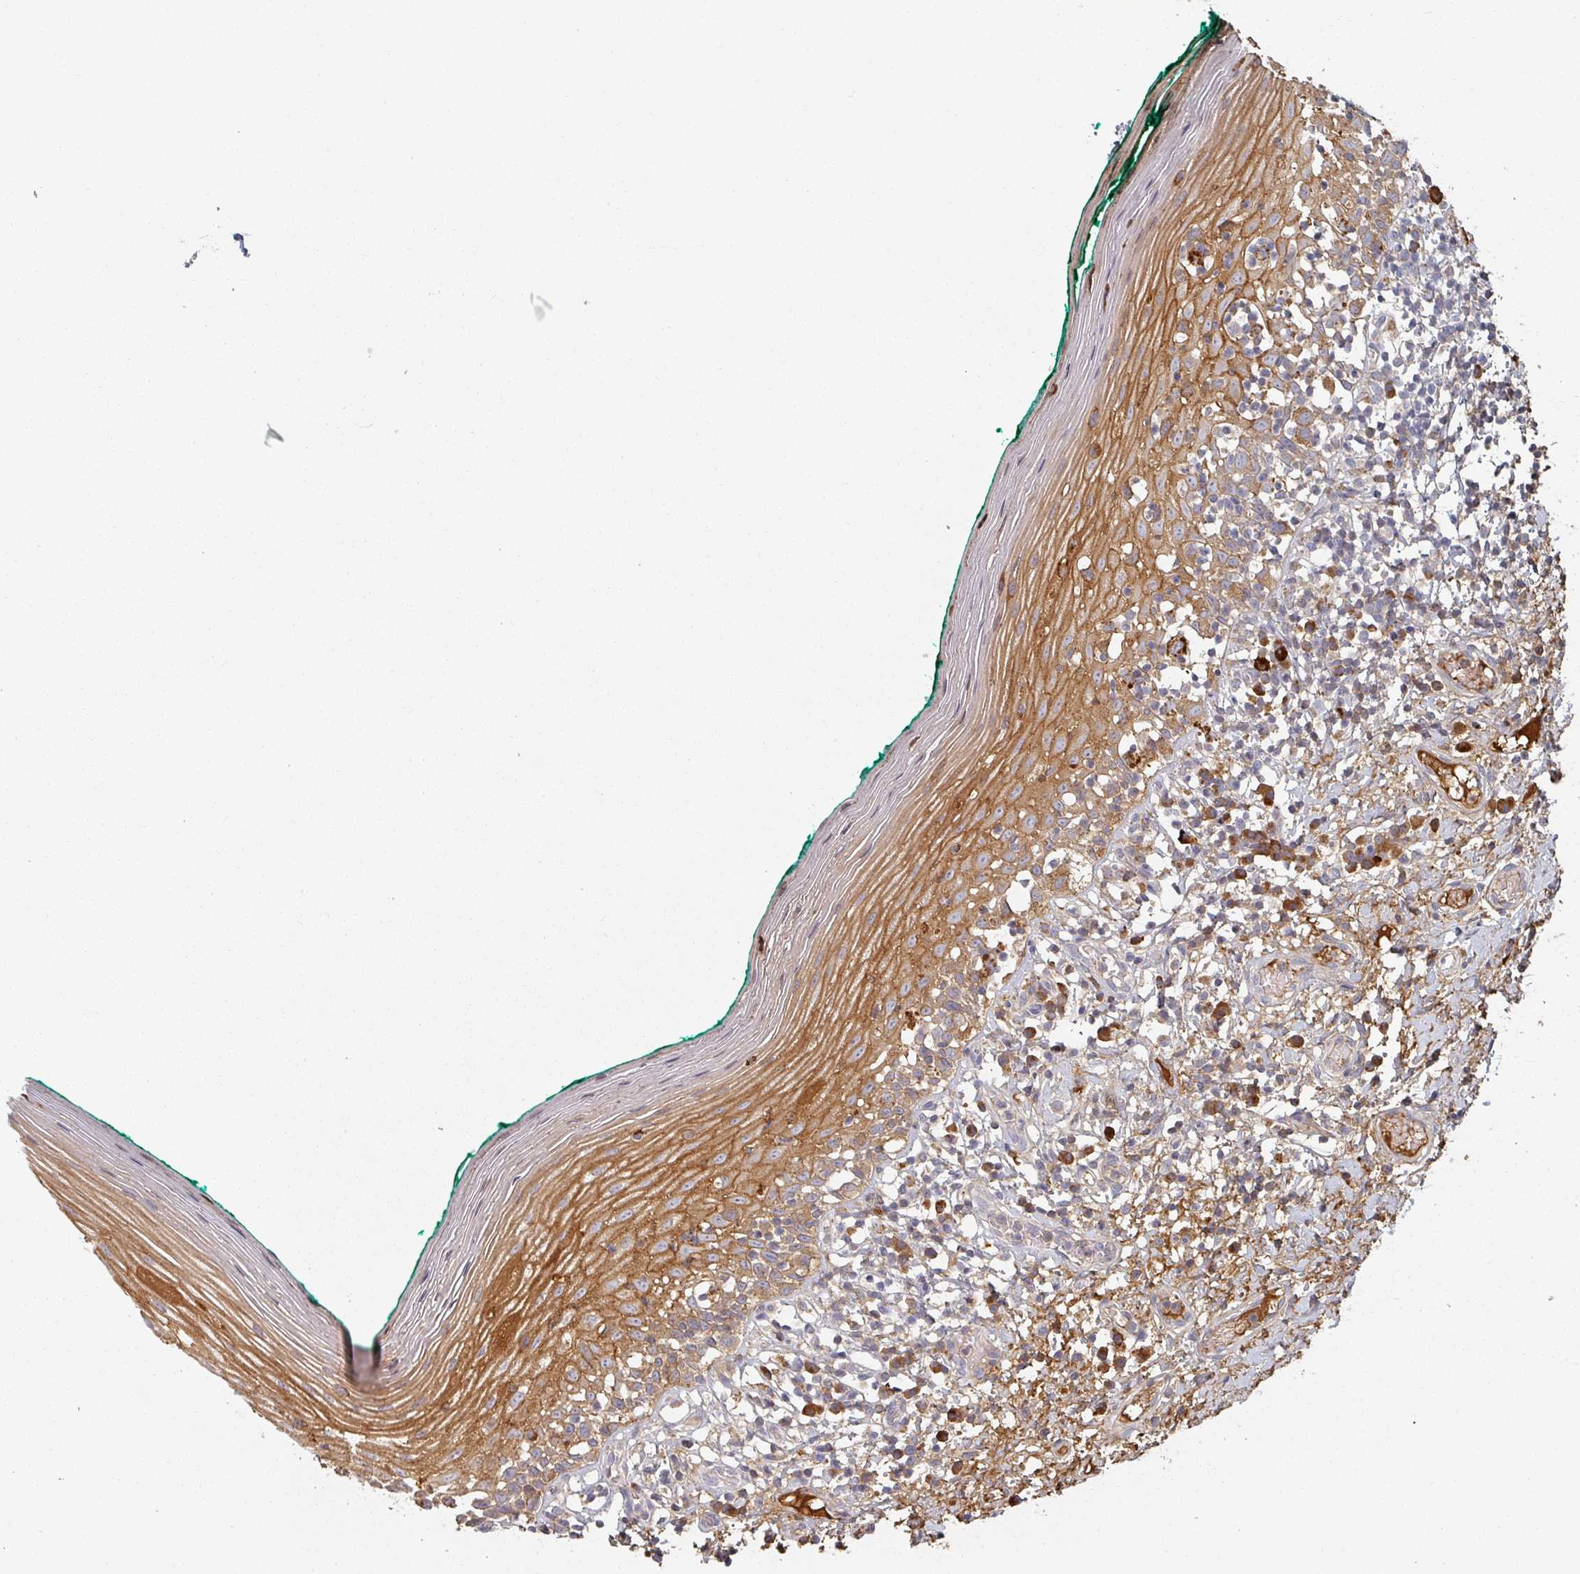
{"staining": {"intensity": "moderate", "quantity": ">75%", "location": "cytoplasmic/membranous"}, "tissue": "oral mucosa", "cell_type": "Squamous epithelial cells", "image_type": "normal", "snomed": [{"axis": "morphology", "description": "Normal tissue, NOS"}, {"axis": "topography", "description": "Oral tissue"}], "caption": "Immunohistochemistry histopathology image of unremarkable oral mucosa: human oral mucosa stained using IHC shows medium levels of moderate protein expression localized specifically in the cytoplasmic/membranous of squamous epithelial cells, appearing as a cytoplasmic/membranous brown color.", "gene": "ENSG00000249773", "patient": {"sex": "female", "age": 83}}